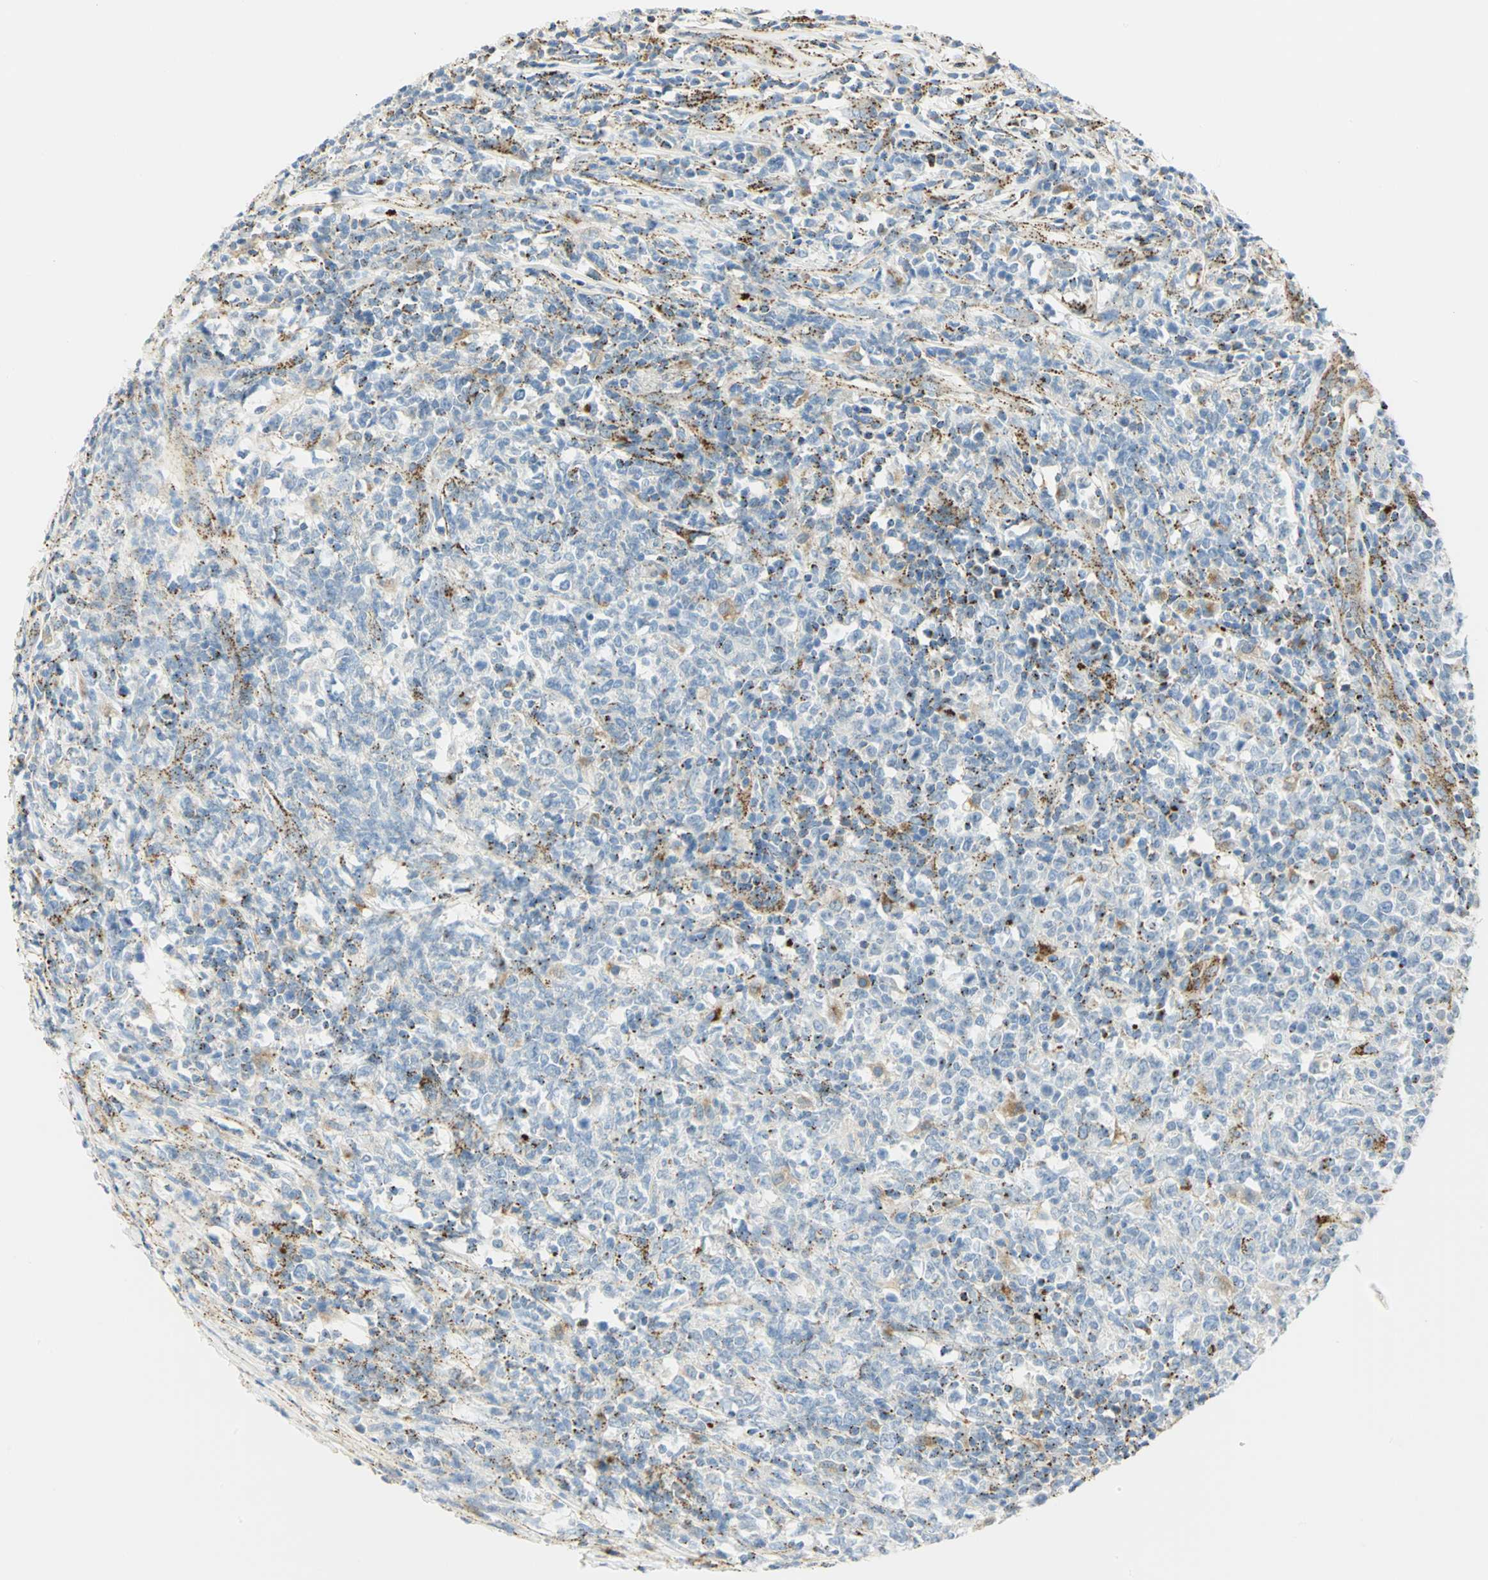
{"staining": {"intensity": "negative", "quantity": "none", "location": "none"}, "tissue": "lymphoma", "cell_type": "Tumor cells", "image_type": "cancer", "snomed": [{"axis": "morphology", "description": "Malignant lymphoma, non-Hodgkin's type, High grade"}, {"axis": "topography", "description": "Lymph node"}], "caption": "Immunohistochemistry image of human lymphoma stained for a protein (brown), which shows no expression in tumor cells. (DAB (3,3'-diaminobenzidine) immunohistochemistry visualized using brightfield microscopy, high magnification).", "gene": "ARSA", "patient": {"sex": "female", "age": 84}}